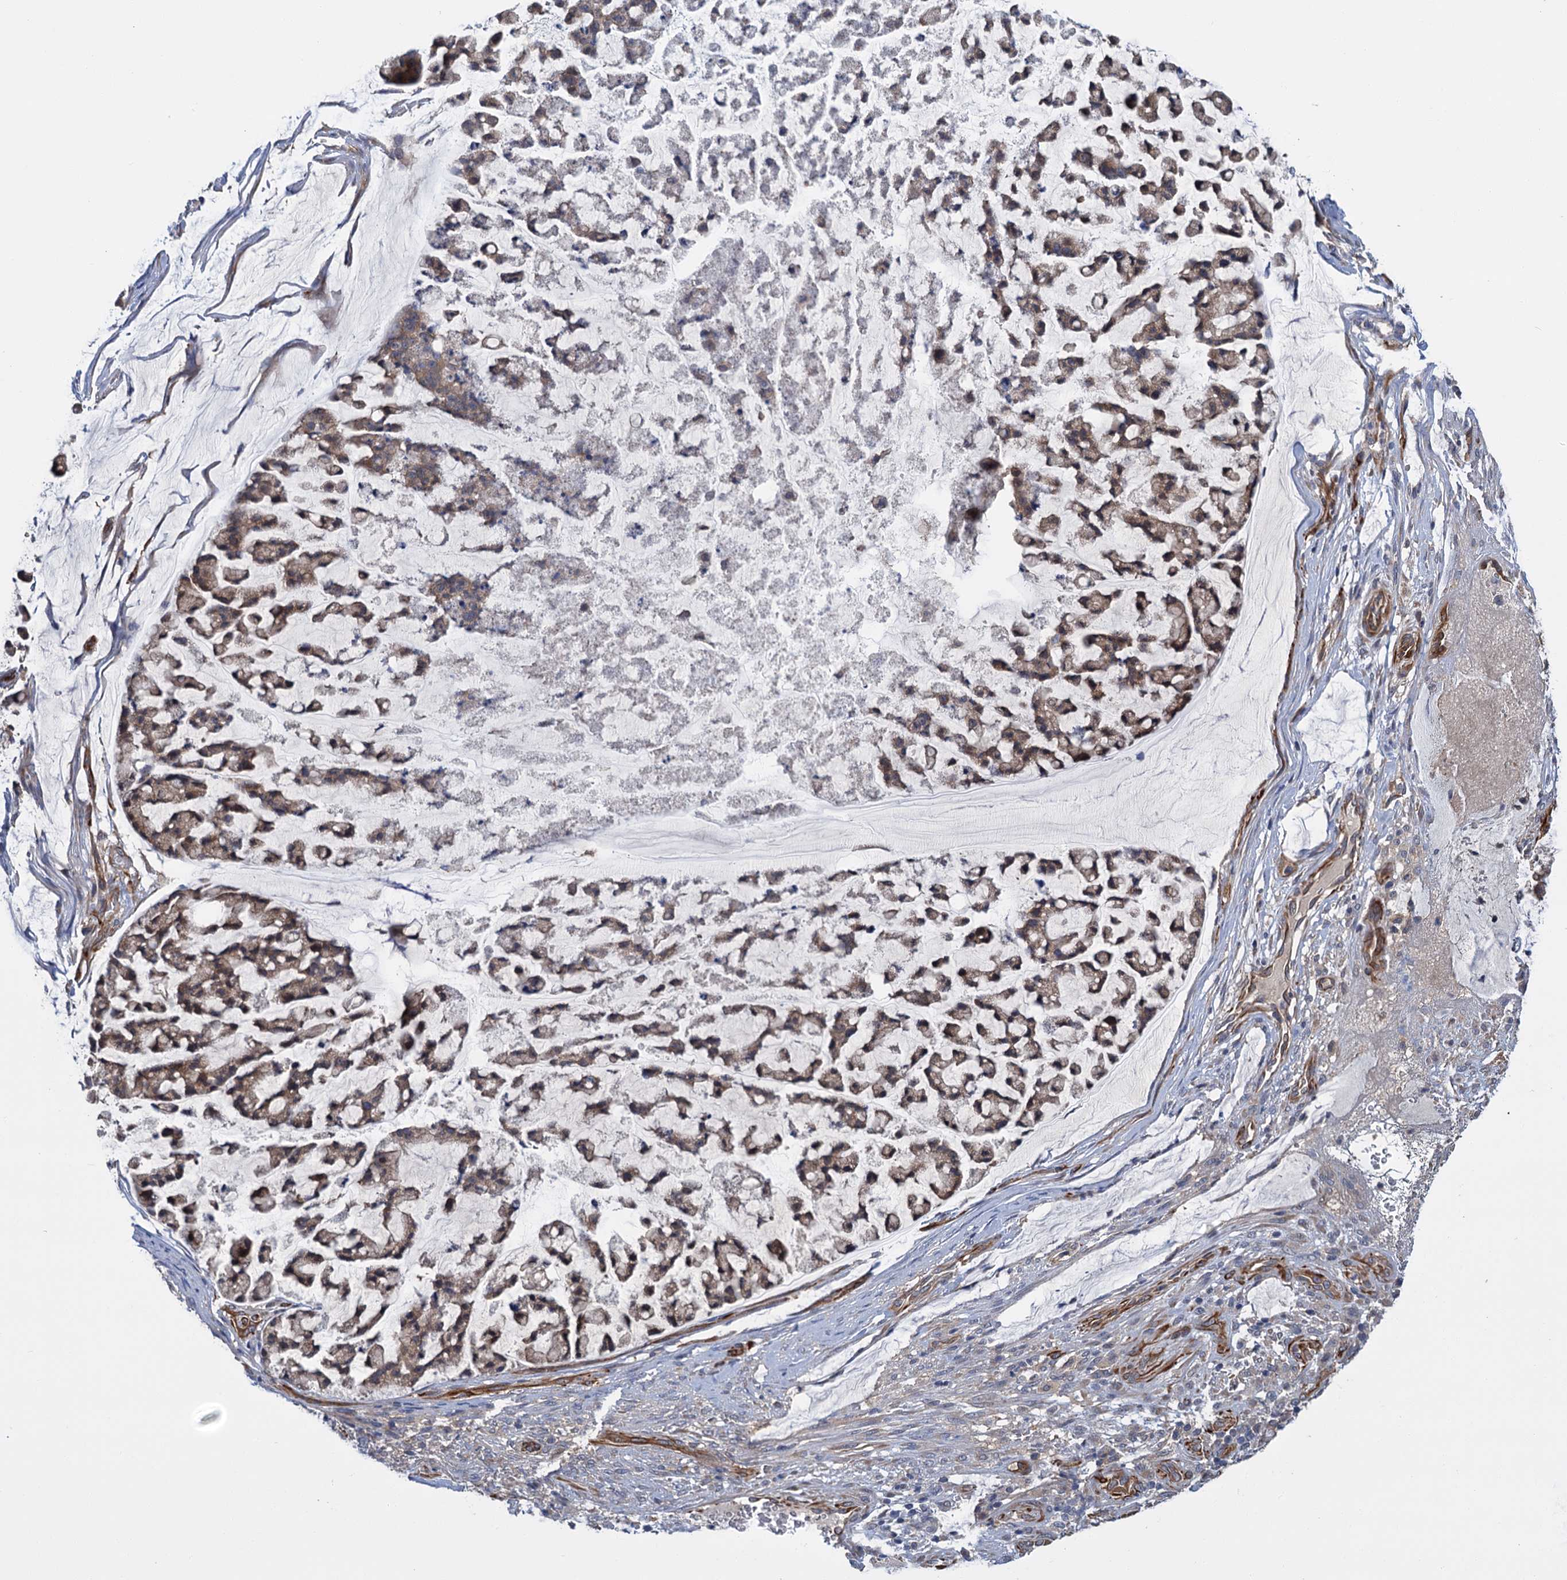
{"staining": {"intensity": "weak", "quantity": ">75%", "location": "cytoplasmic/membranous"}, "tissue": "stomach cancer", "cell_type": "Tumor cells", "image_type": "cancer", "snomed": [{"axis": "morphology", "description": "Adenocarcinoma, NOS"}, {"axis": "topography", "description": "Stomach, lower"}], "caption": "About >75% of tumor cells in adenocarcinoma (stomach) show weak cytoplasmic/membranous protein expression as visualized by brown immunohistochemical staining.", "gene": "PKN2", "patient": {"sex": "male", "age": 67}}